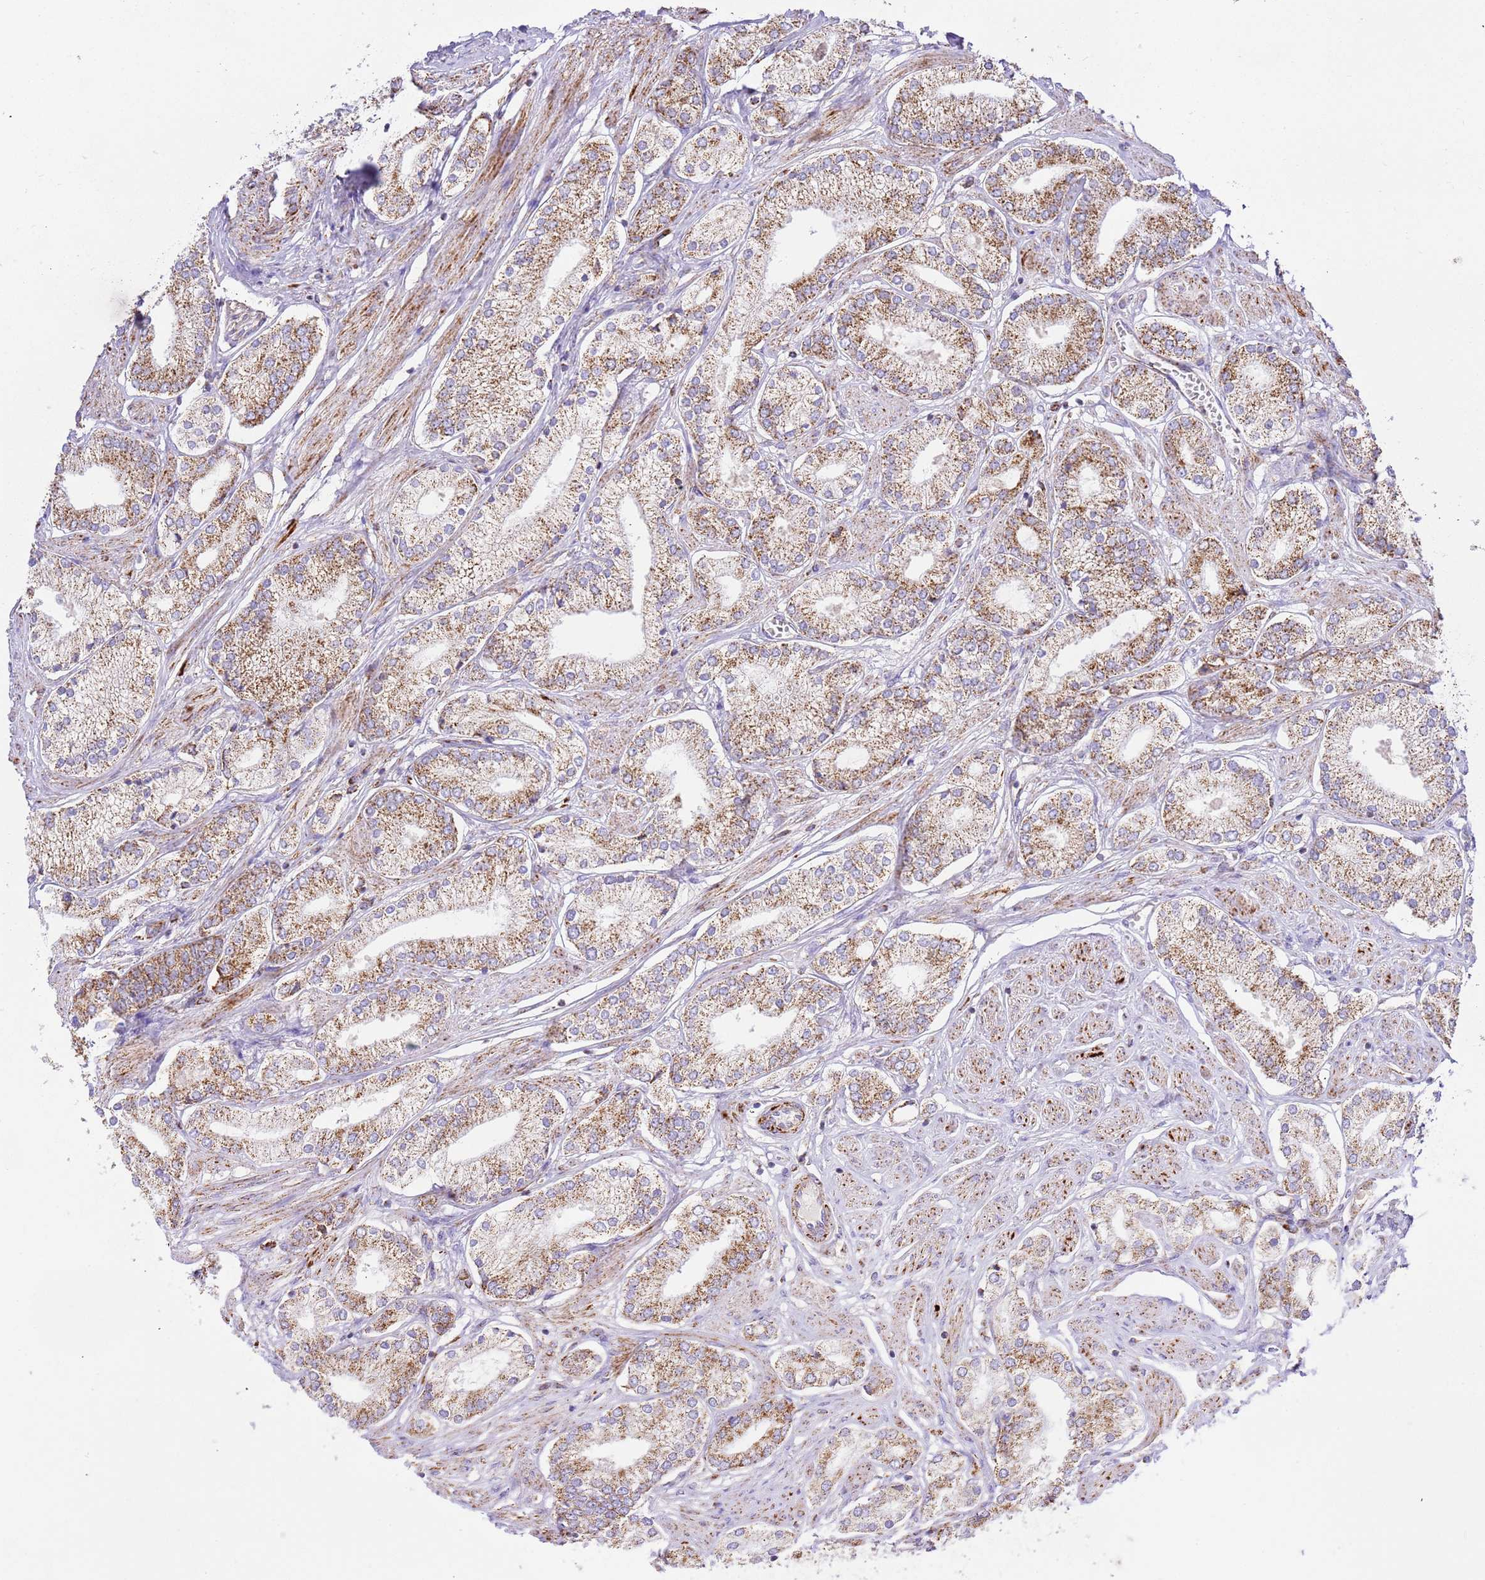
{"staining": {"intensity": "moderate", "quantity": ">75%", "location": "cytoplasmic/membranous"}, "tissue": "prostate cancer", "cell_type": "Tumor cells", "image_type": "cancer", "snomed": [{"axis": "morphology", "description": "Adenocarcinoma, High grade"}, {"axis": "topography", "description": "Prostate and seminal vesicle, NOS"}], "caption": "The micrograph displays a brown stain indicating the presence of a protein in the cytoplasmic/membranous of tumor cells in prostate cancer.", "gene": "ZBTB39", "patient": {"sex": "male", "age": 64}}